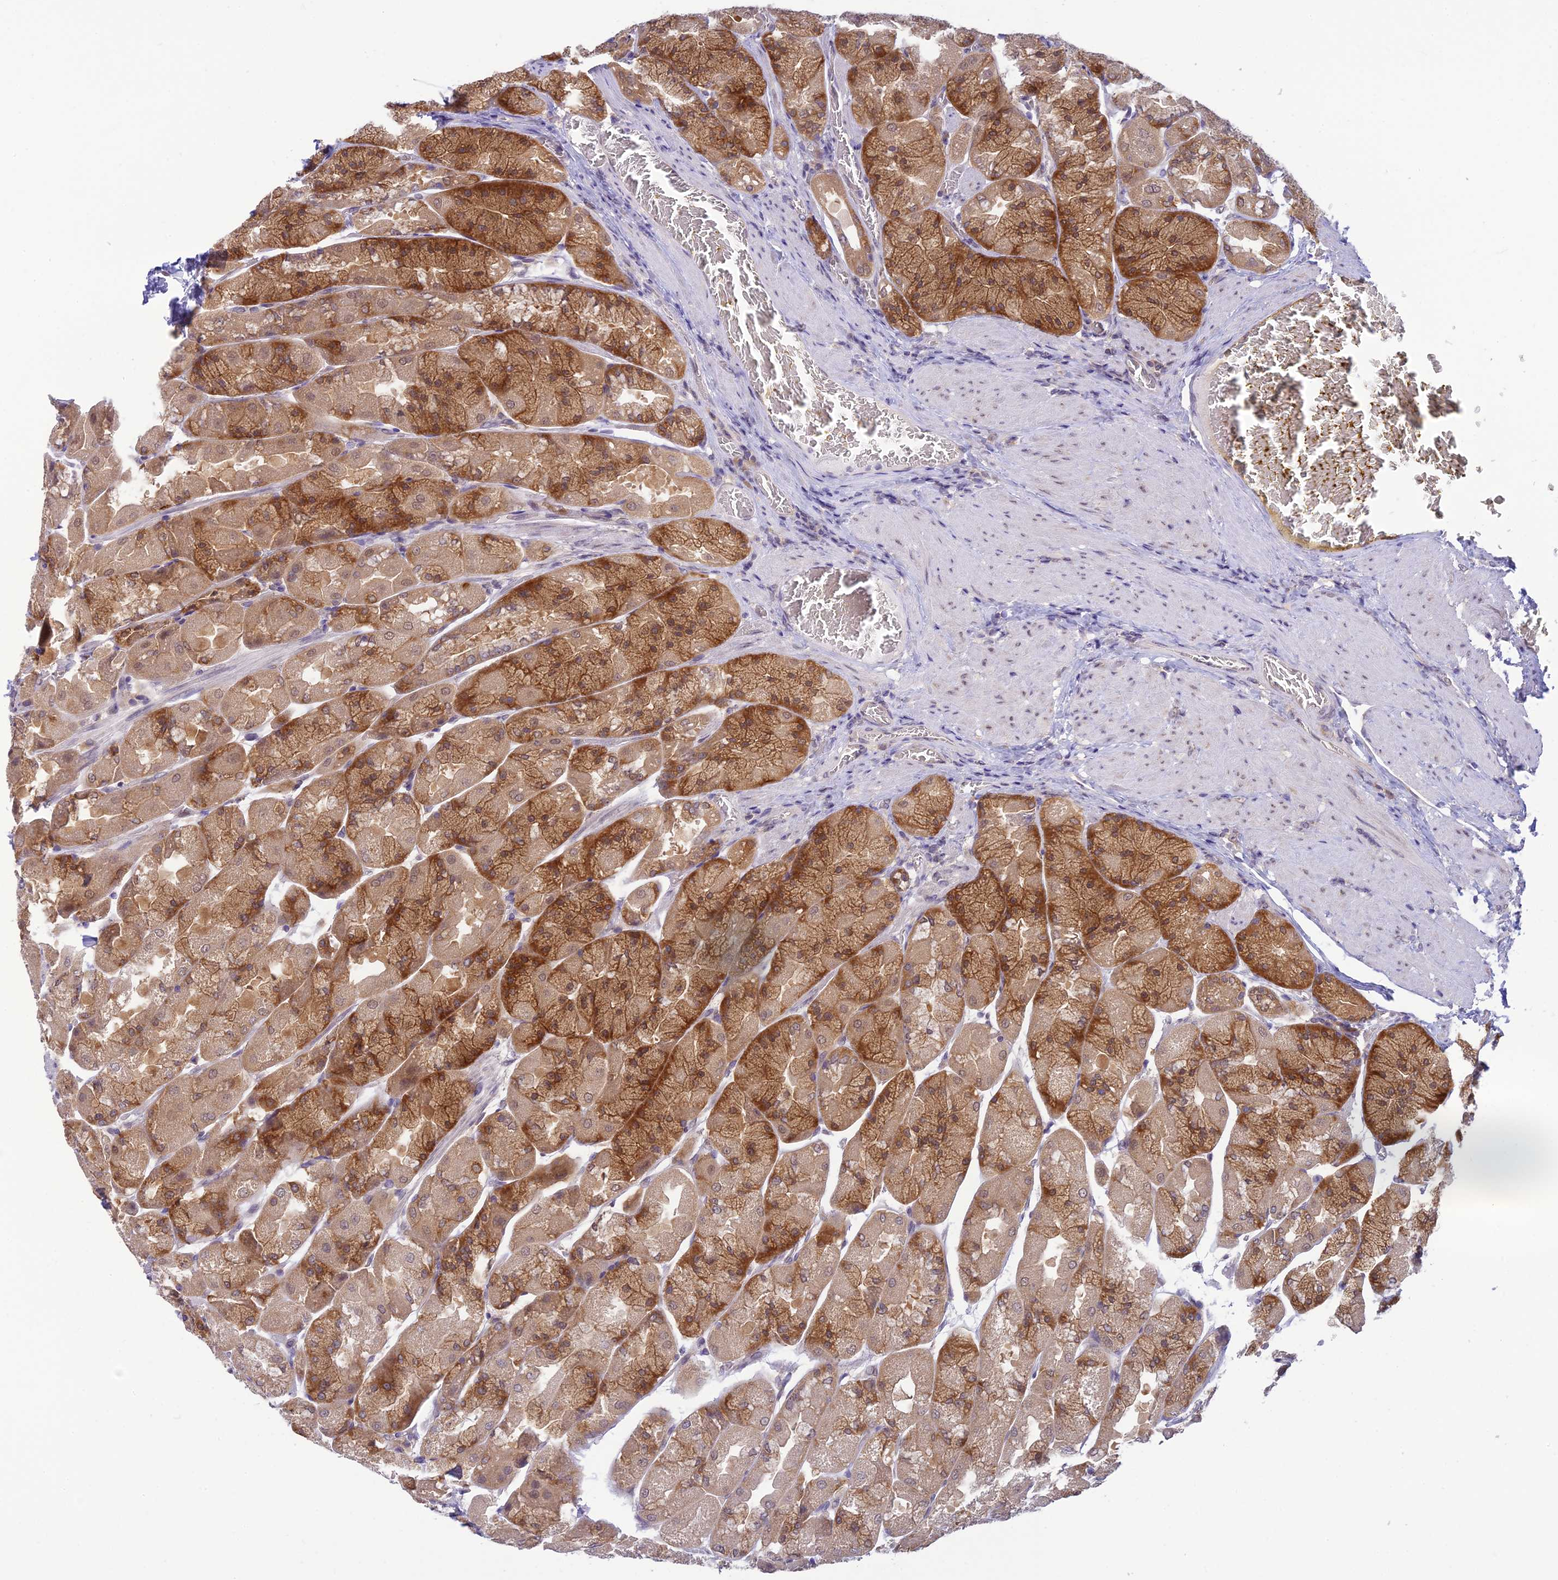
{"staining": {"intensity": "moderate", "quantity": ">75%", "location": "cytoplasmic/membranous,nuclear"}, "tissue": "stomach", "cell_type": "Glandular cells", "image_type": "normal", "snomed": [{"axis": "morphology", "description": "Normal tissue, NOS"}, {"axis": "topography", "description": "Stomach"}], "caption": "This image displays unremarkable stomach stained with IHC to label a protein in brown. The cytoplasmic/membranous,nuclear of glandular cells show moderate positivity for the protein. Nuclei are counter-stained blue.", "gene": "SKIC8", "patient": {"sex": "female", "age": 61}}